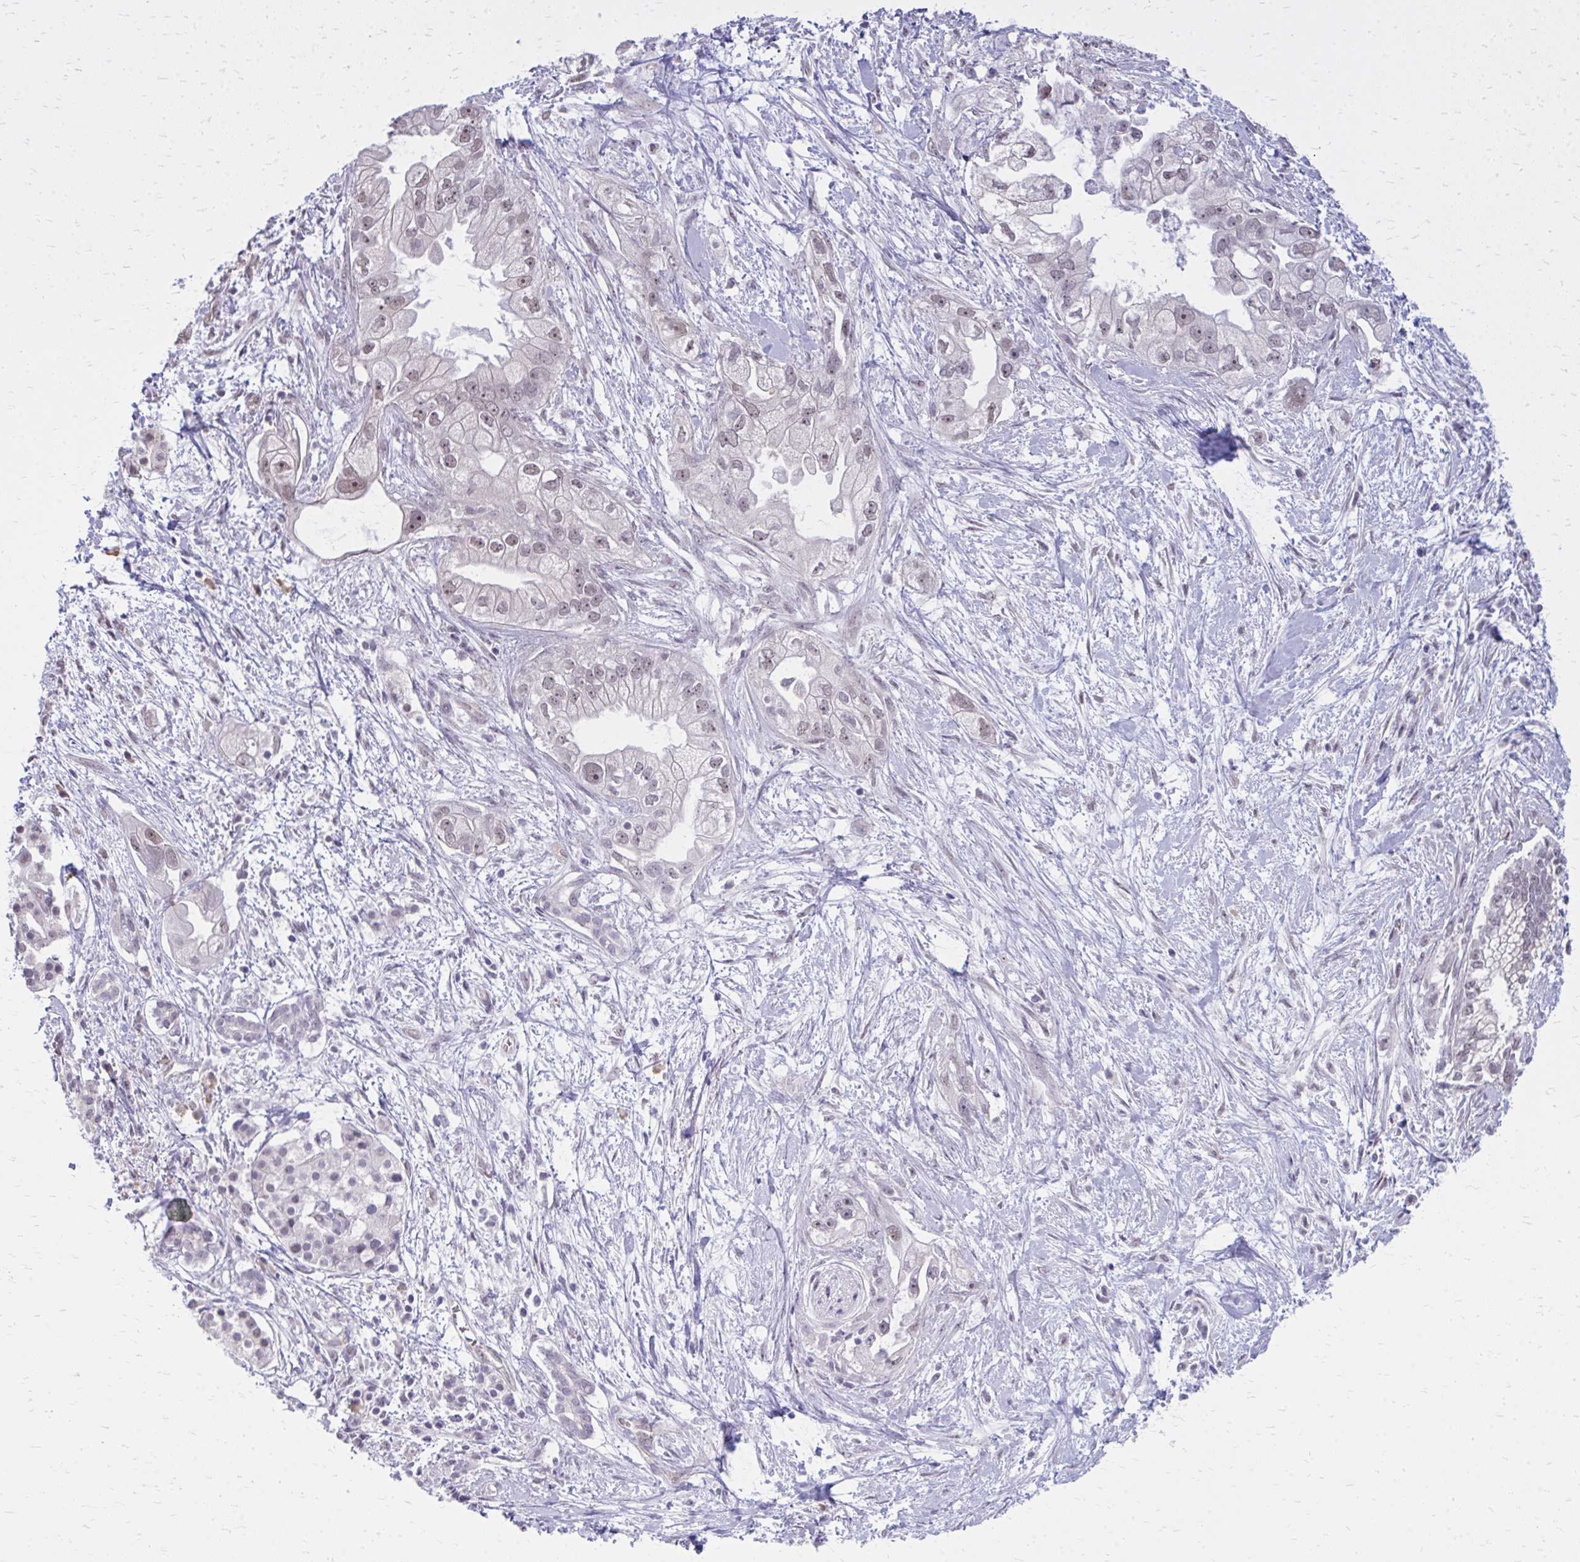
{"staining": {"intensity": "moderate", "quantity": "<25%", "location": "nuclear"}, "tissue": "pancreatic cancer", "cell_type": "Tumor cells", "image_type": "cancer", "snomed": [{"axis": "morphology", "description": "Adenocarcinoma, NOS"}, {"axis": "topography", "description": "Pancreas"}], "caption": "Immunohistochemical staining of human pancreatic adenocarcinoma displays low levels of moderate nuclear positivity in about <25% of tumor cells.", "gene": "PLCB1", "patient": {"sex": "male", "age": 70}}